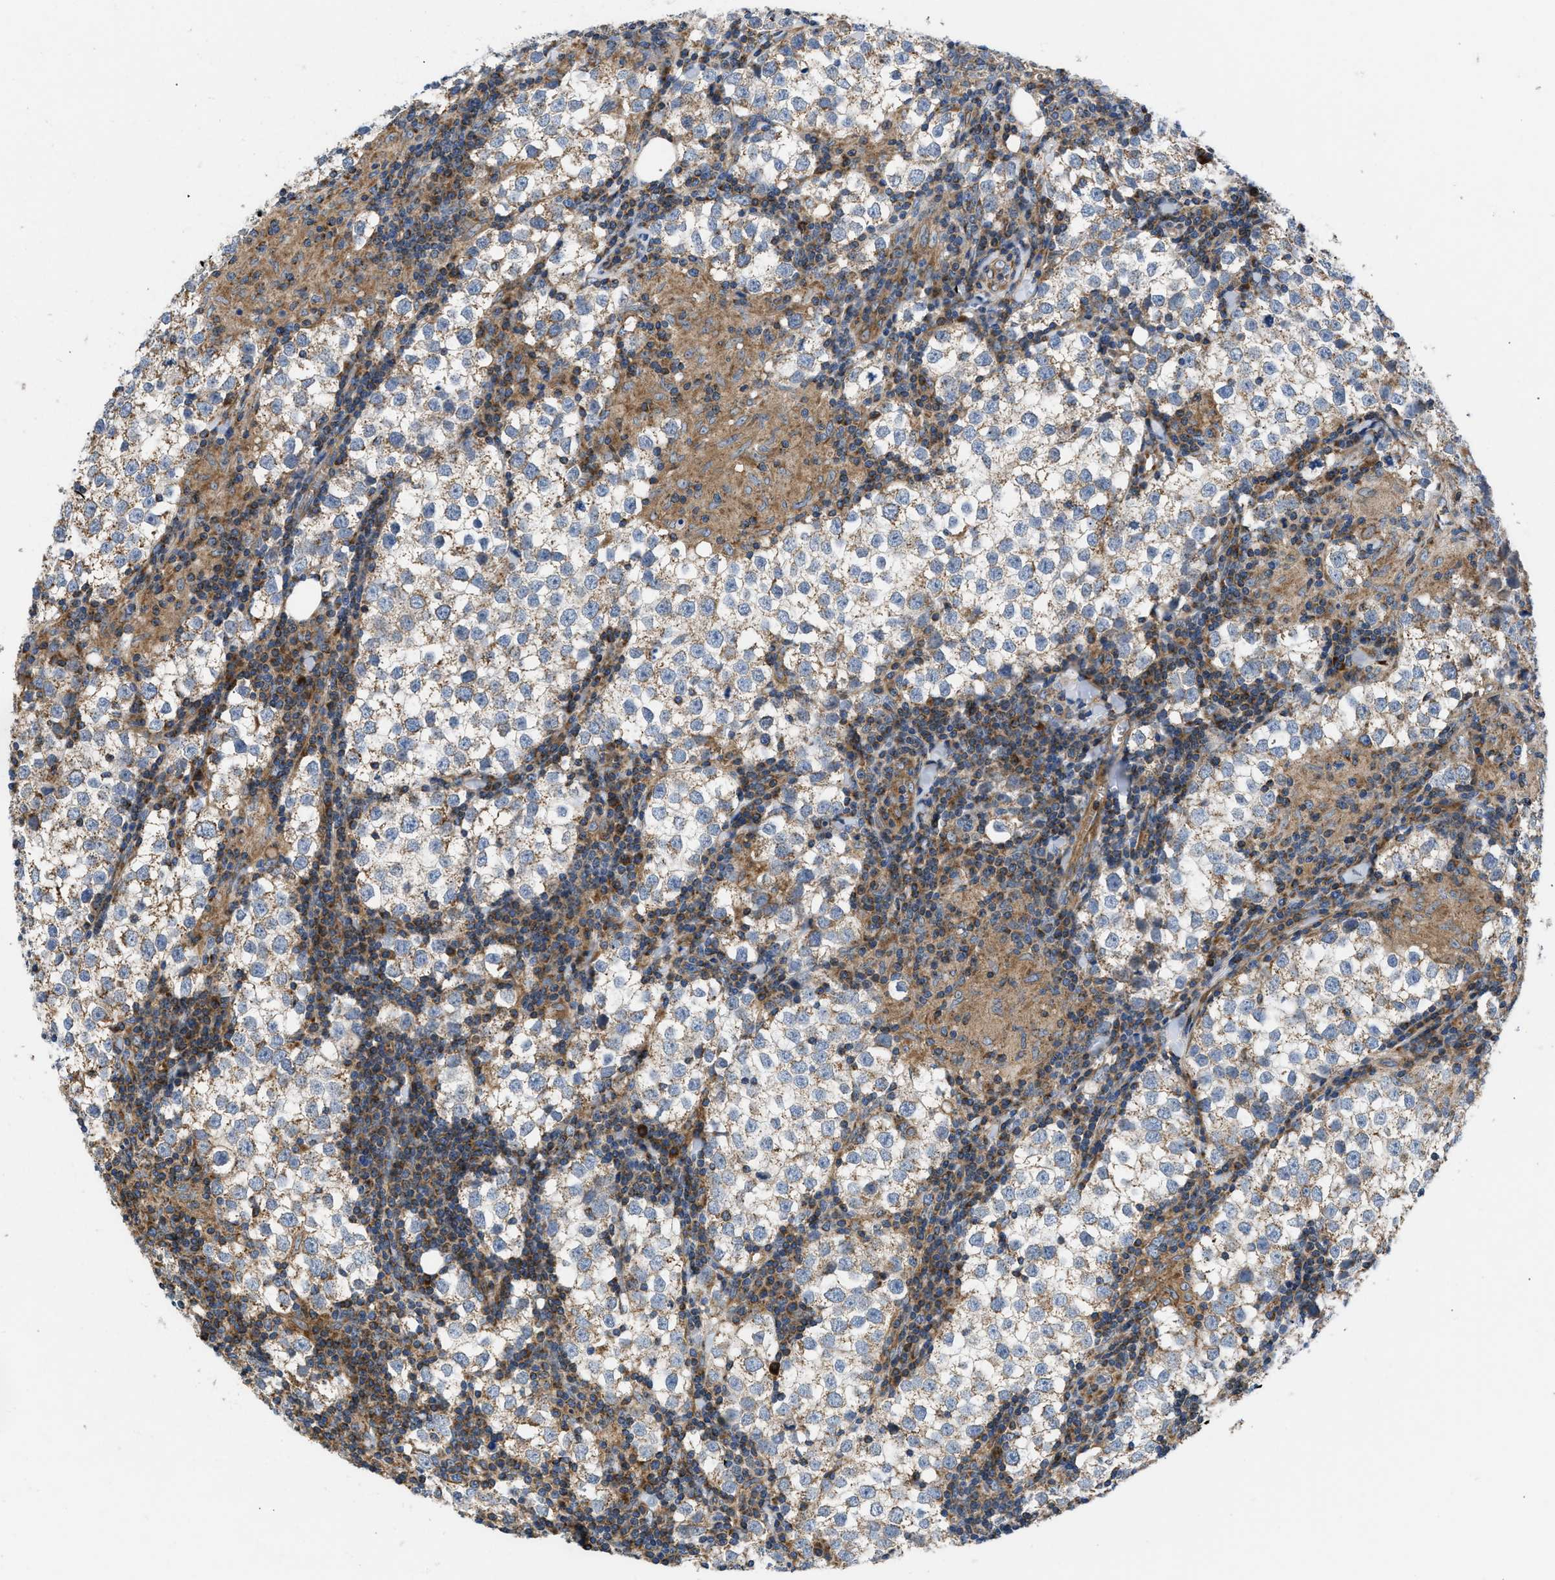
{"staining": {"intensity": "moderate", "quantity": "25%-75%", "location": "cytoplasmic/membranous"}, "tissue": "testis cancer", "cell_type": "Tumor cells", "image_type": "cancer", "snomed": [{"axis": "morphology", "description": "Seminoma, NOS"}, {"axis": "morphology", "description": "Carcinoma, Embryonal, NOS"}, {"axis": "topography", "description": "Testis"}], "caption": "There is medium levels of moderate cytoplasmic/membranous expression in tumor cells of testis embryonal carcinoma, as demonstrated by immunohistochemical staining (brown color).", "gene": "OPTN", "patient": {"sex": "male", "age": 36}}